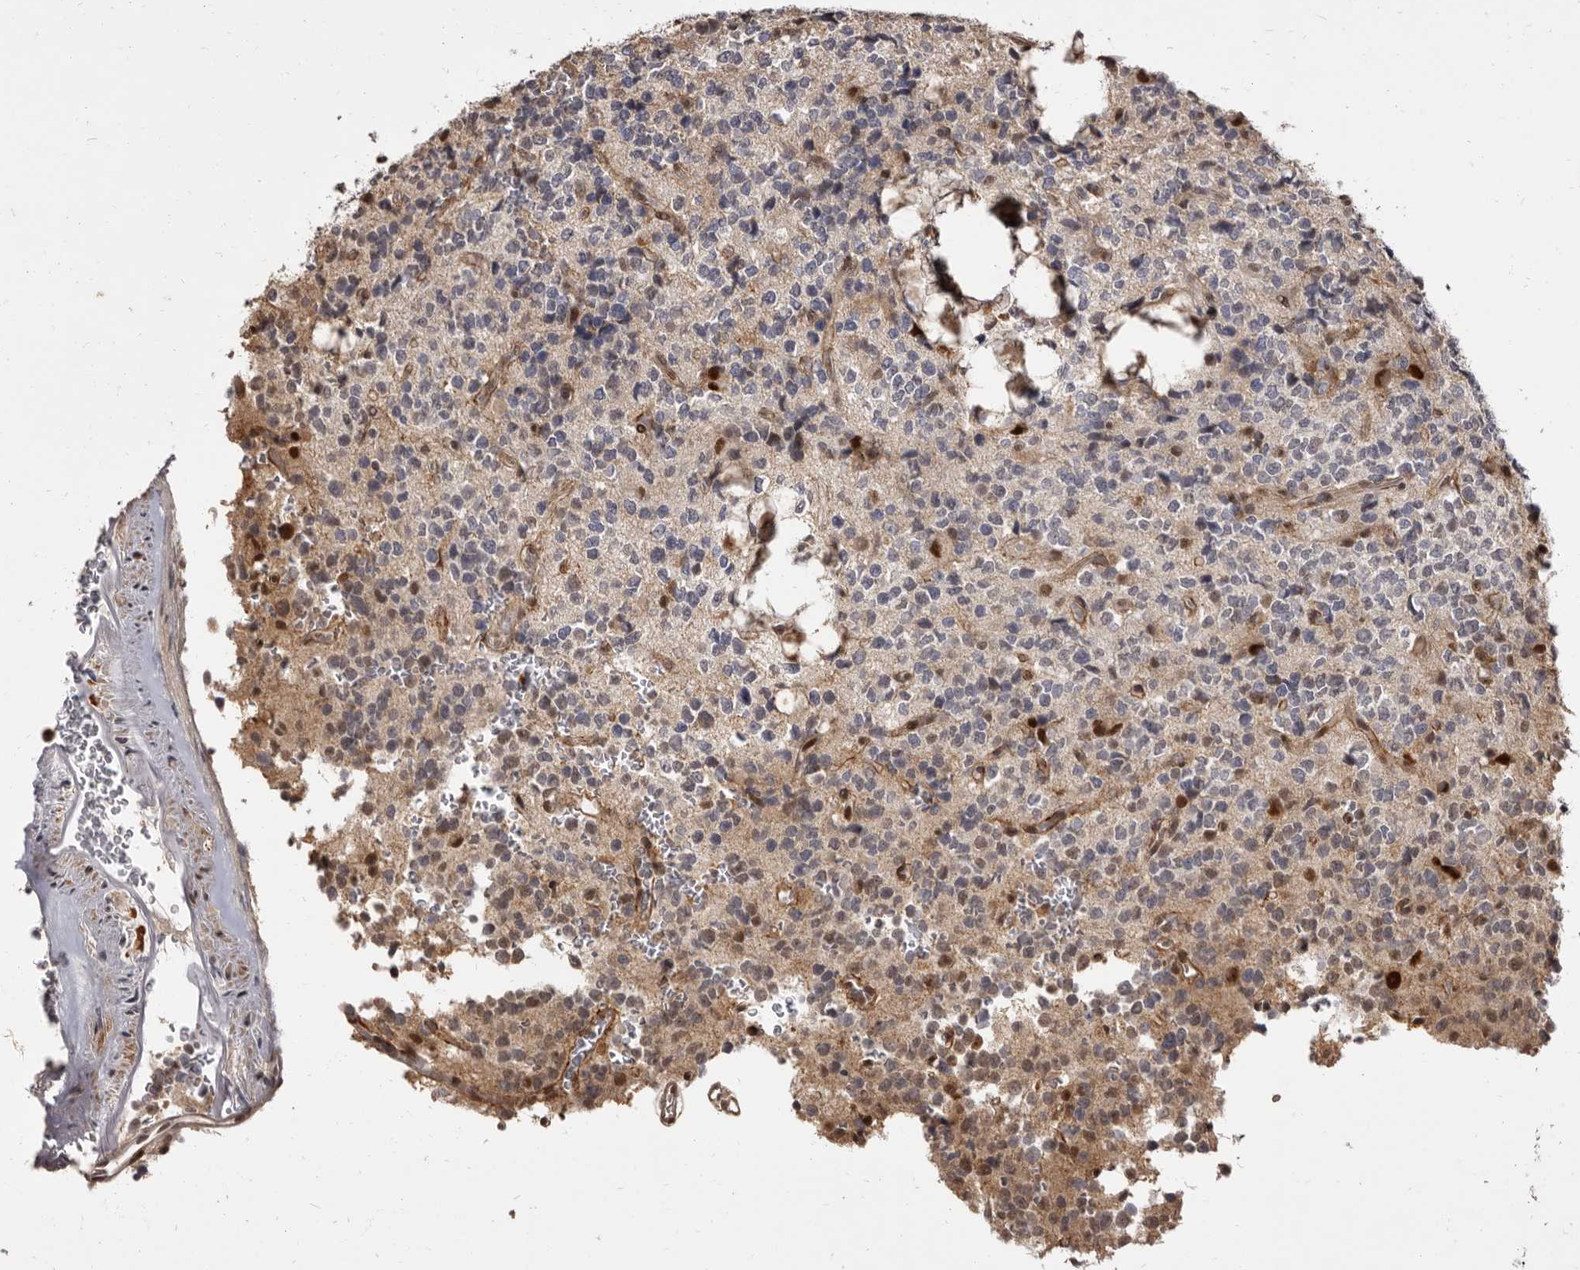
{"staining": {"intensity": "negative", "quantity": "none", "location": "none"}, "tissue": "glioma", "cell_type": "Tumor cells", "image_type": "cancer", "snomed": [{"axis": "morphology", "description": "Glioma, malignant, High grade"}, {"axis": "topography", "description": "Brain"}], "caption": "High power microscopy histopathology image of an immunohistochemistry micrograph of glioma, revealing no significant staining in tumor cells.", "gene": "ZNF326", "patient": {"sex": "female", "age": 62}}